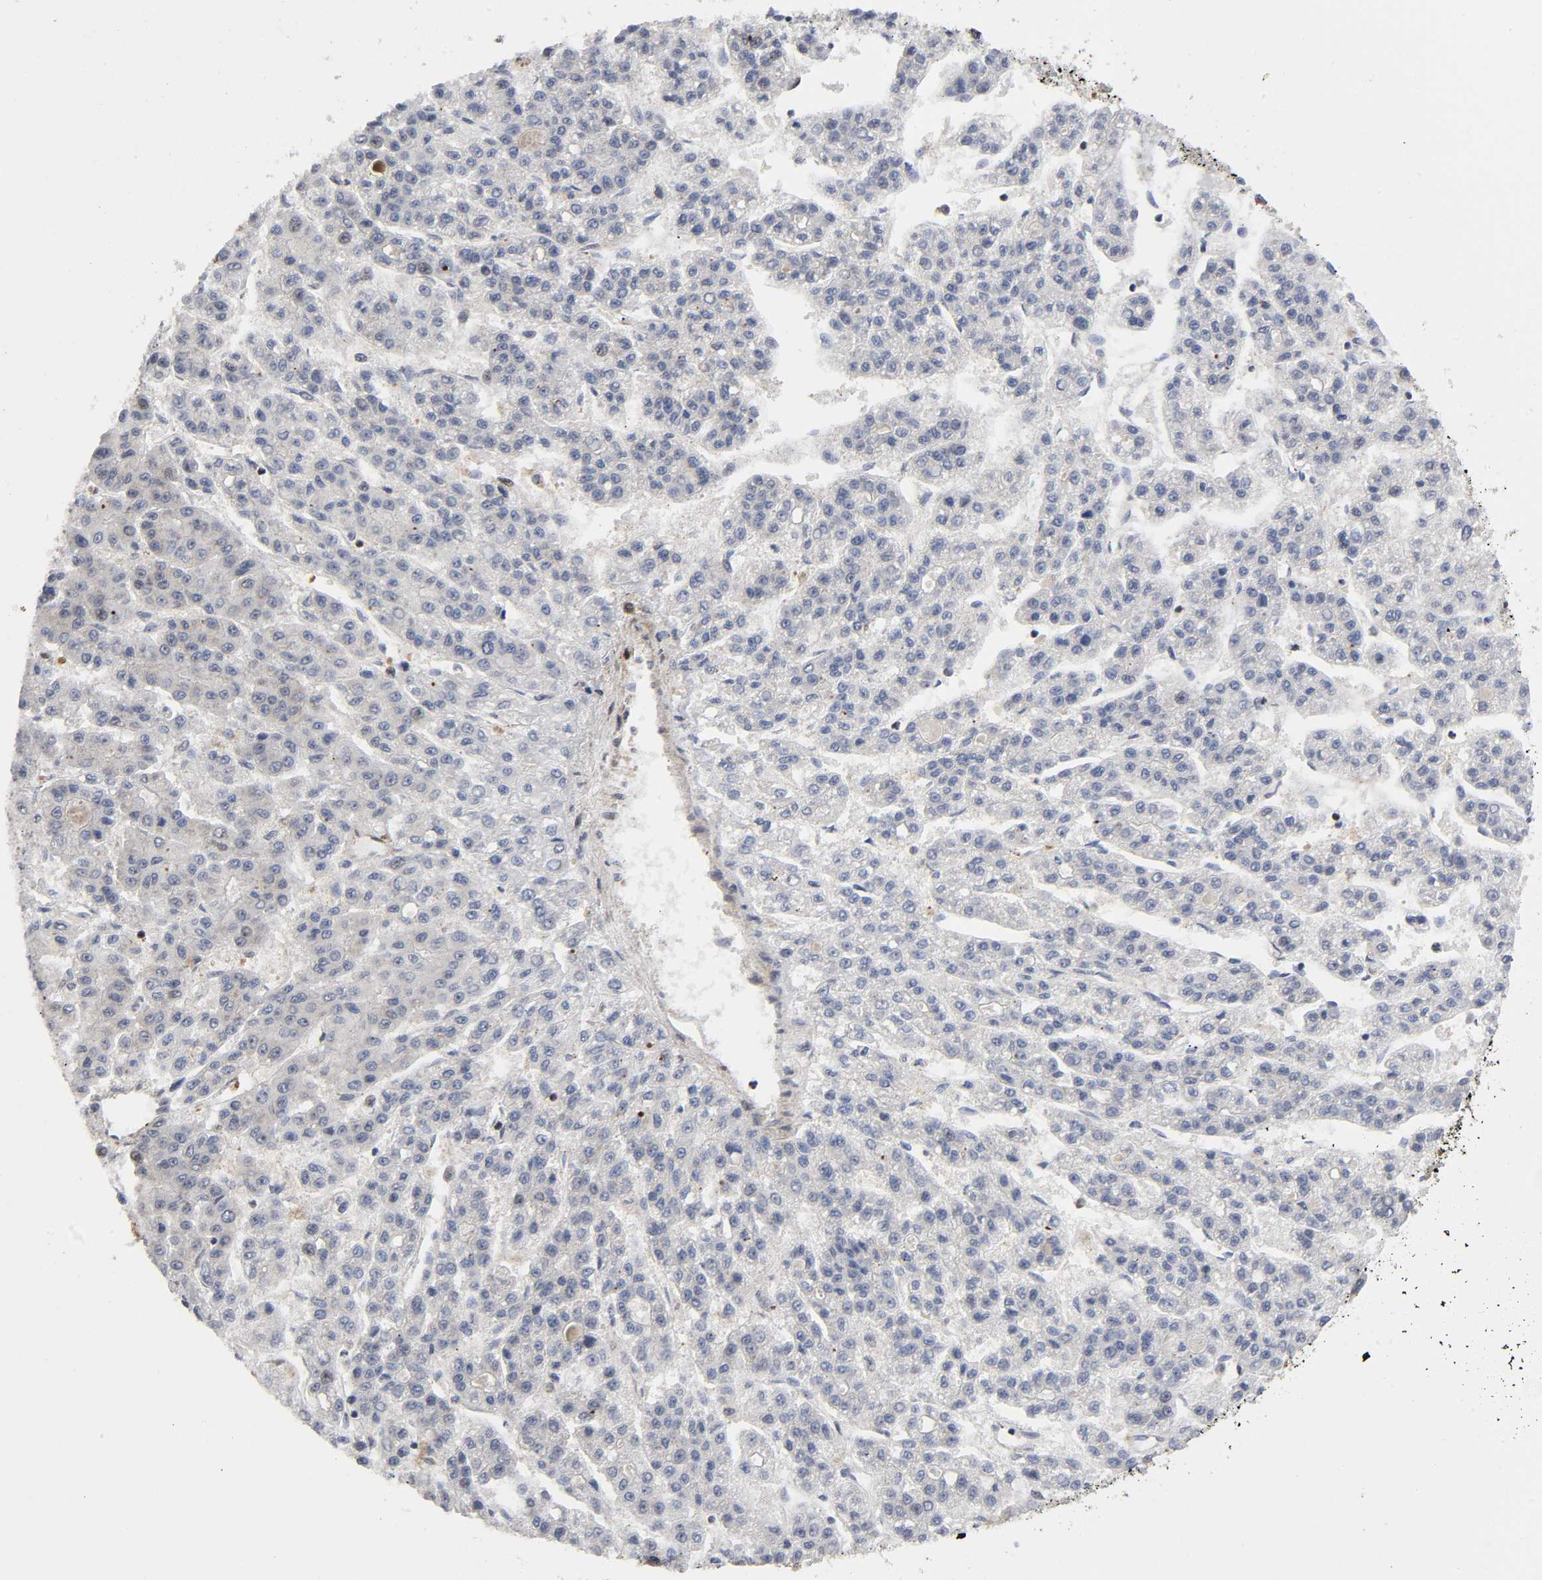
{"staining": {"intensity": "moderate", "quantity": "25%-75%", "location": "cytoplasmic/membranous,nuclear"}, "tissue": "liver cancer", "cell_type": "Tumor cells", "image_type": "cancer", "snomed": [{"axis": "morphology", "description": "Carcinoma, Hepatocellular, NOS"}, {"axis": "topography", "description": "Liver"}], "caption": "Human liver hepatocellular carcinoma stained with a protein marker reveals moderate staining in tumor cells.", "gene": "MAPK1", "patient": {"sex": "male", "age": 70}}